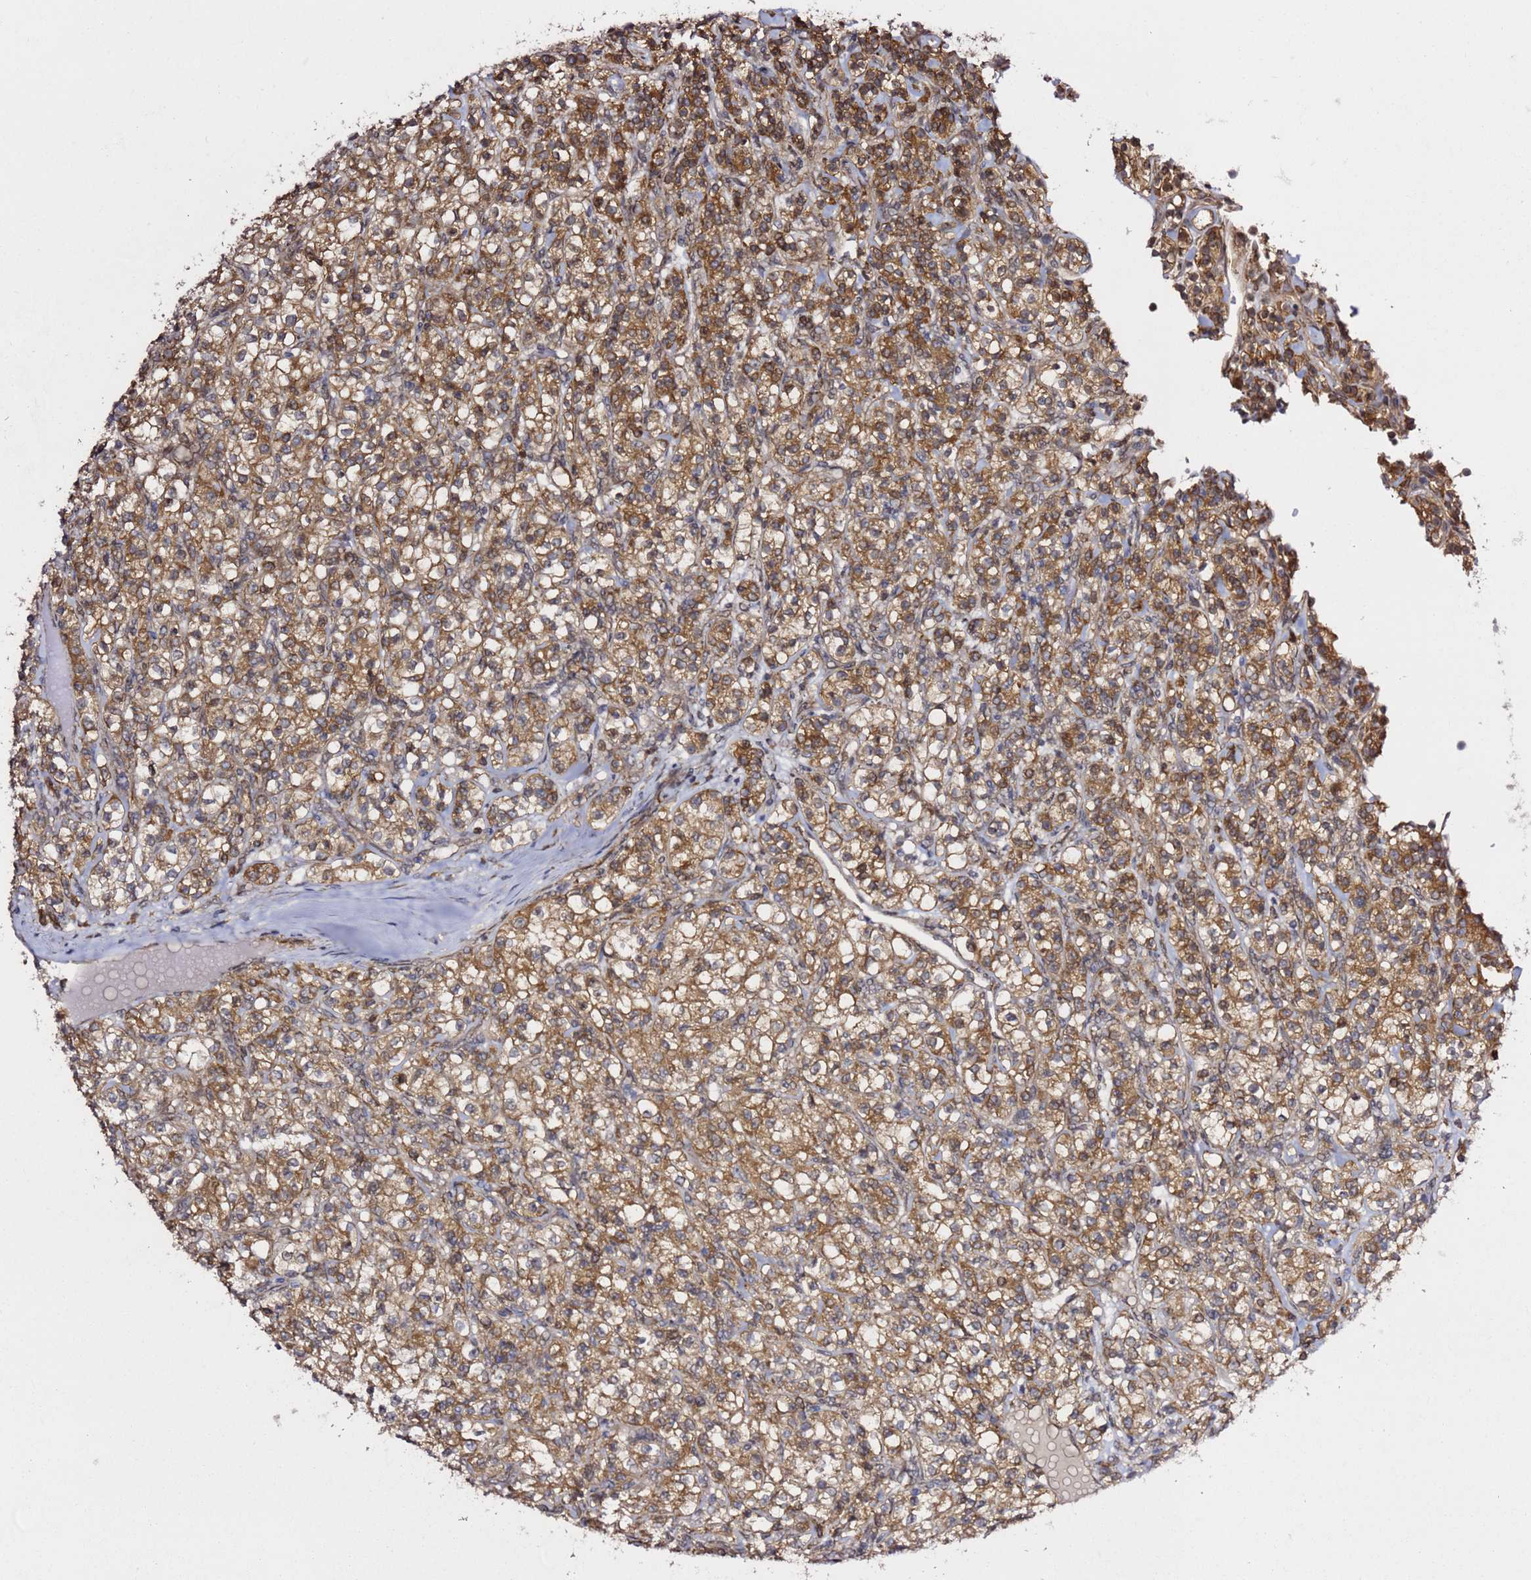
{"staining": {"intensity": "moderate", "quantity": ">75%", "location": "cytoplasmic/membranous"}, "tissue": "renal cancer", "cell_type": "Tumor cells", "image_type": "cancer", "snomed": [{"axis": "morphology", "description": "Adenocarcinoma, NOS"}, {"axis": "topography", "description": "Kidney"}], "caption": "Immunohistochemistry staining of adenocarcinoma (renal), which displays medium levels of moderate cytoplasmic/membranous staining in approximately >75% of tumor cells indicating moderate cytoplasmic/membranous protein staining. The staining was performed using DAB (3,3'-diaminobenzidine) (brown) for protein detection and nuclei were counterstained in hematoxylin (blue).", "gene": "PRKAB2", "patient": {"sex": "male", "age": 77}}